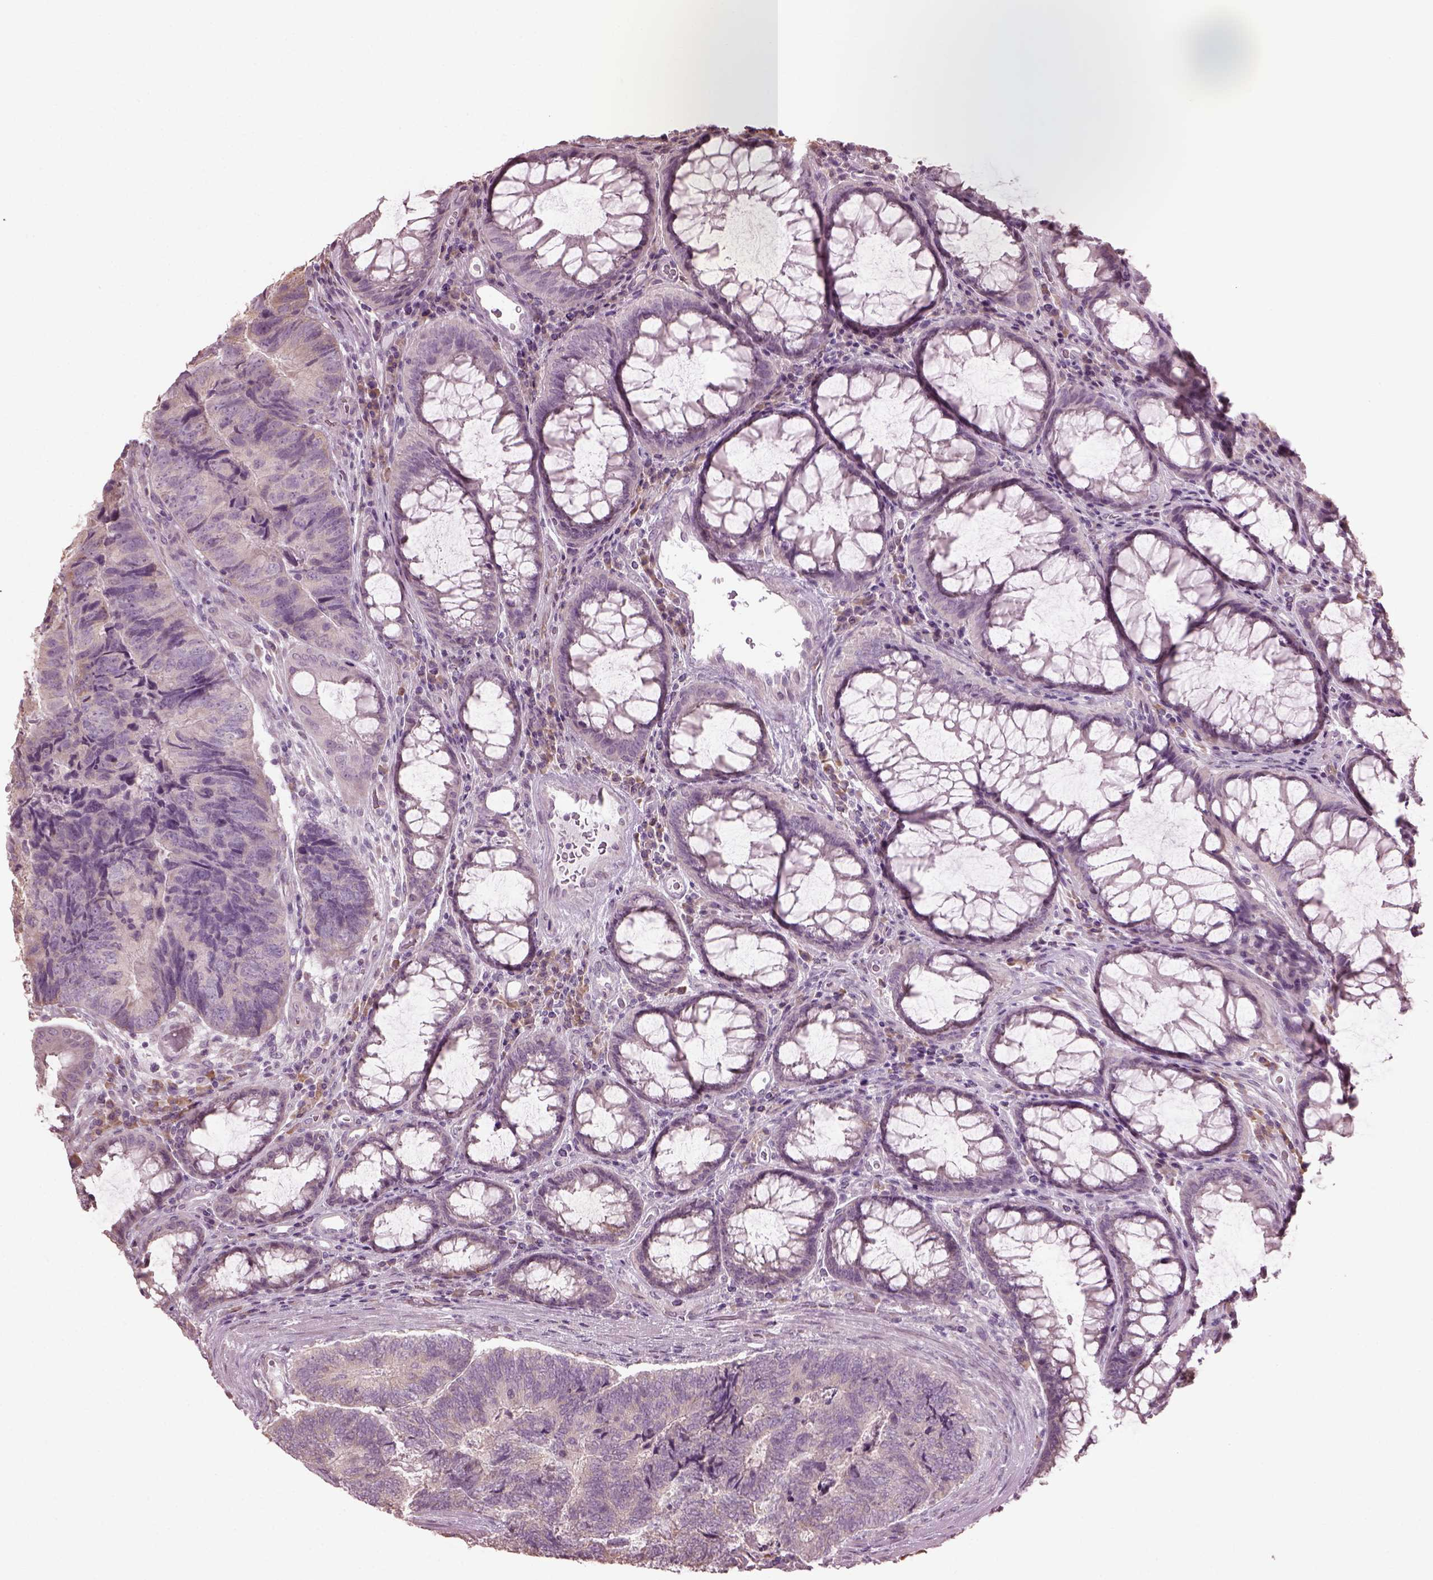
{"staining": {"intensity": "weak", "quantity": "<25%", "location": "cytoplasmic/membranous"}, "tissue": "colorectal cancer", "cell_type": "Tumor cells", "image_type": "cancer", "snomed": [{"axis": "morphology", "description": "Adenocarcinoma, NOS"}, {"axis": "topography", "description": "Colon"}], "caption": "A micrograph of colorectal cancer stained for a protein displays no brown staining in tumor cells.", "gene": "CABP5", "patient": {"sex": "female", "age": 67}}